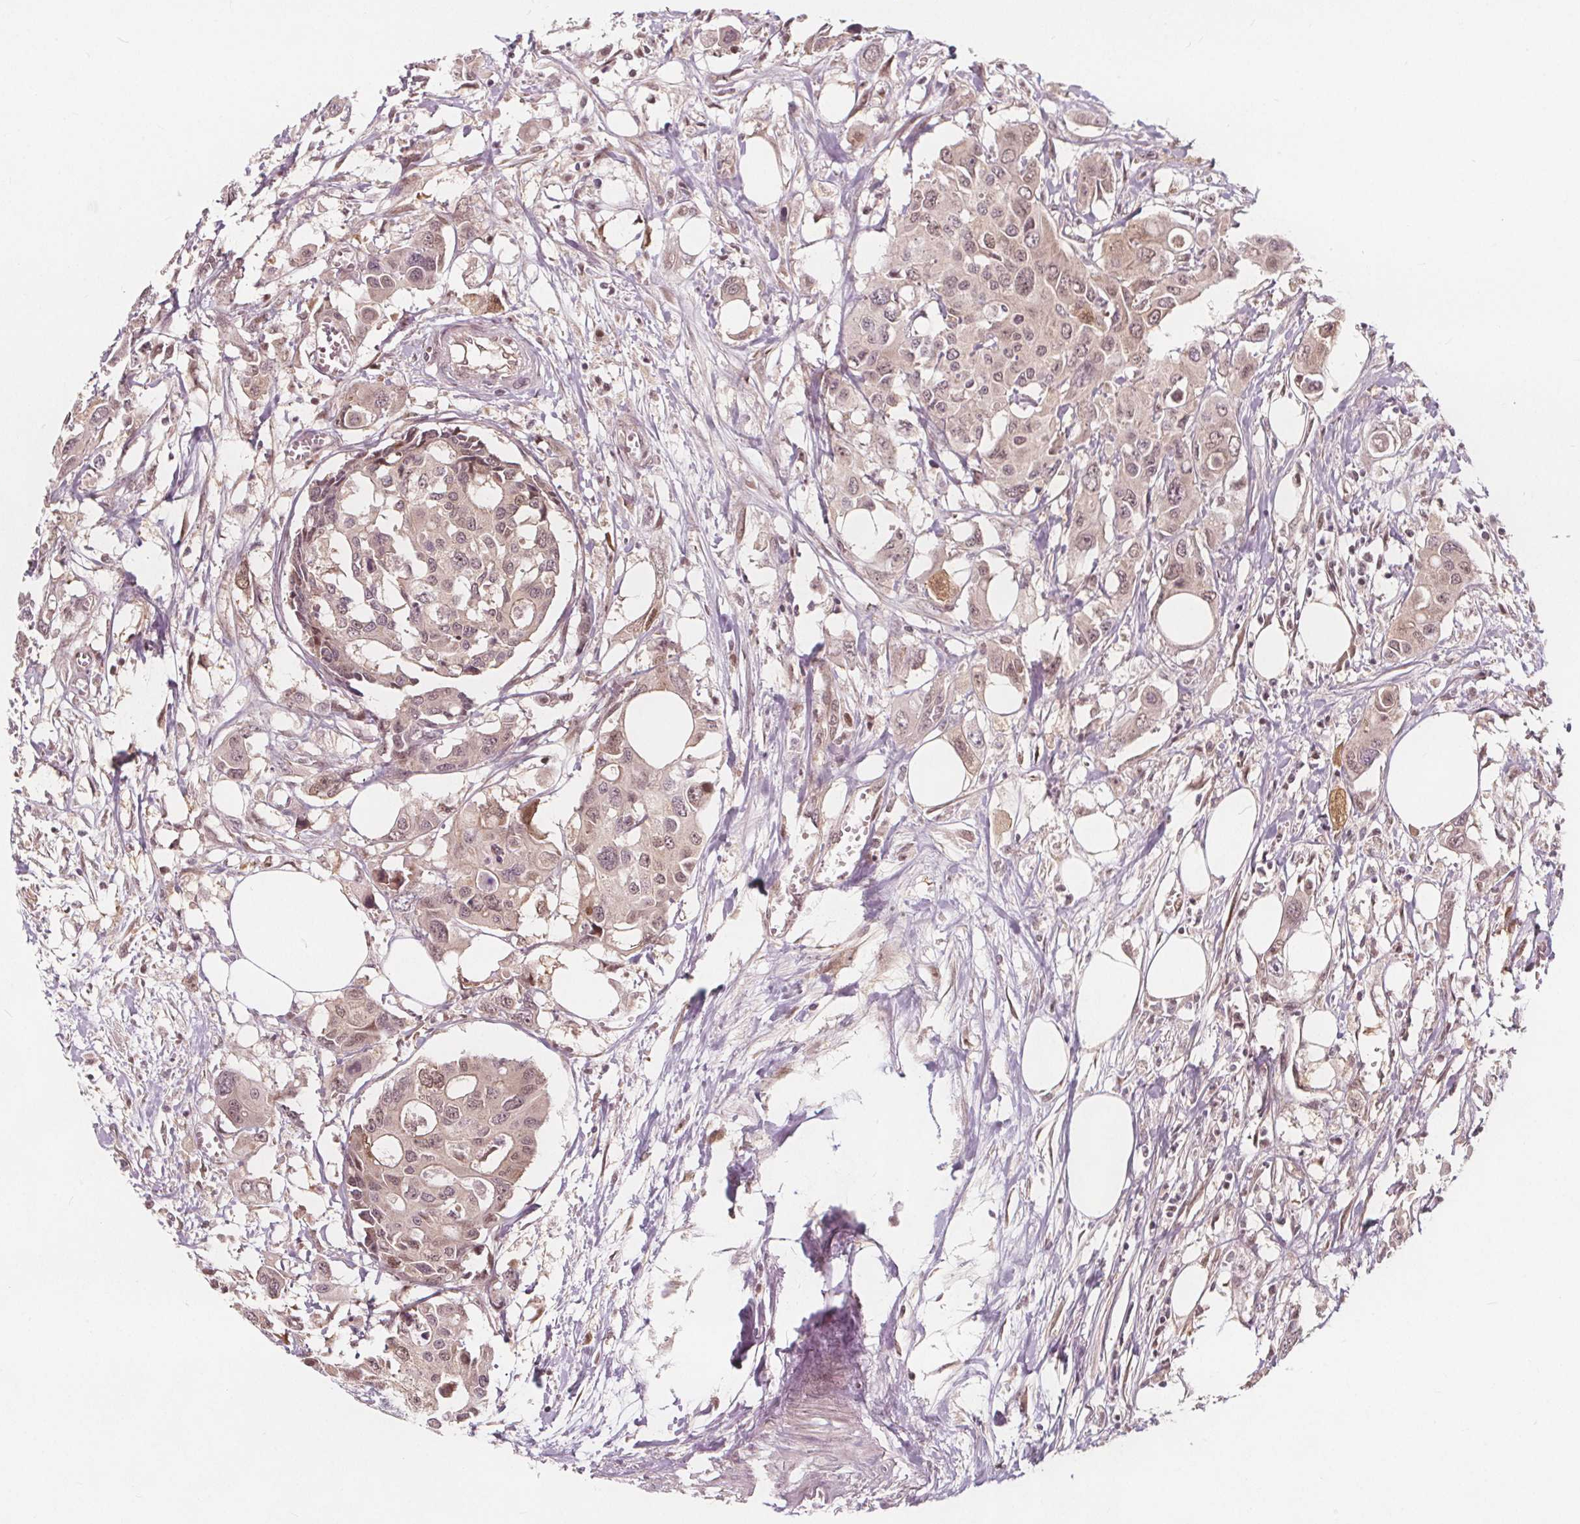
{"staining": {"intensity": "weak", "quantity": "25%-75%", "location": "nuclear"}, "tissue": "colorectal cancer", "cell_type": "Tumor cells", "image_type": "cancer", "snomed": [{"axis": "morphology", "description": "Adenocarcinoma, NOS"}, {"axis": "topography", "description": "Colon"}], "caption": "Human colorectal cancer stained with a protein marker shows weak staining in tumor cells.", "gene": "AKT1S1", "patient": {"sex": "male", "age": 77}}